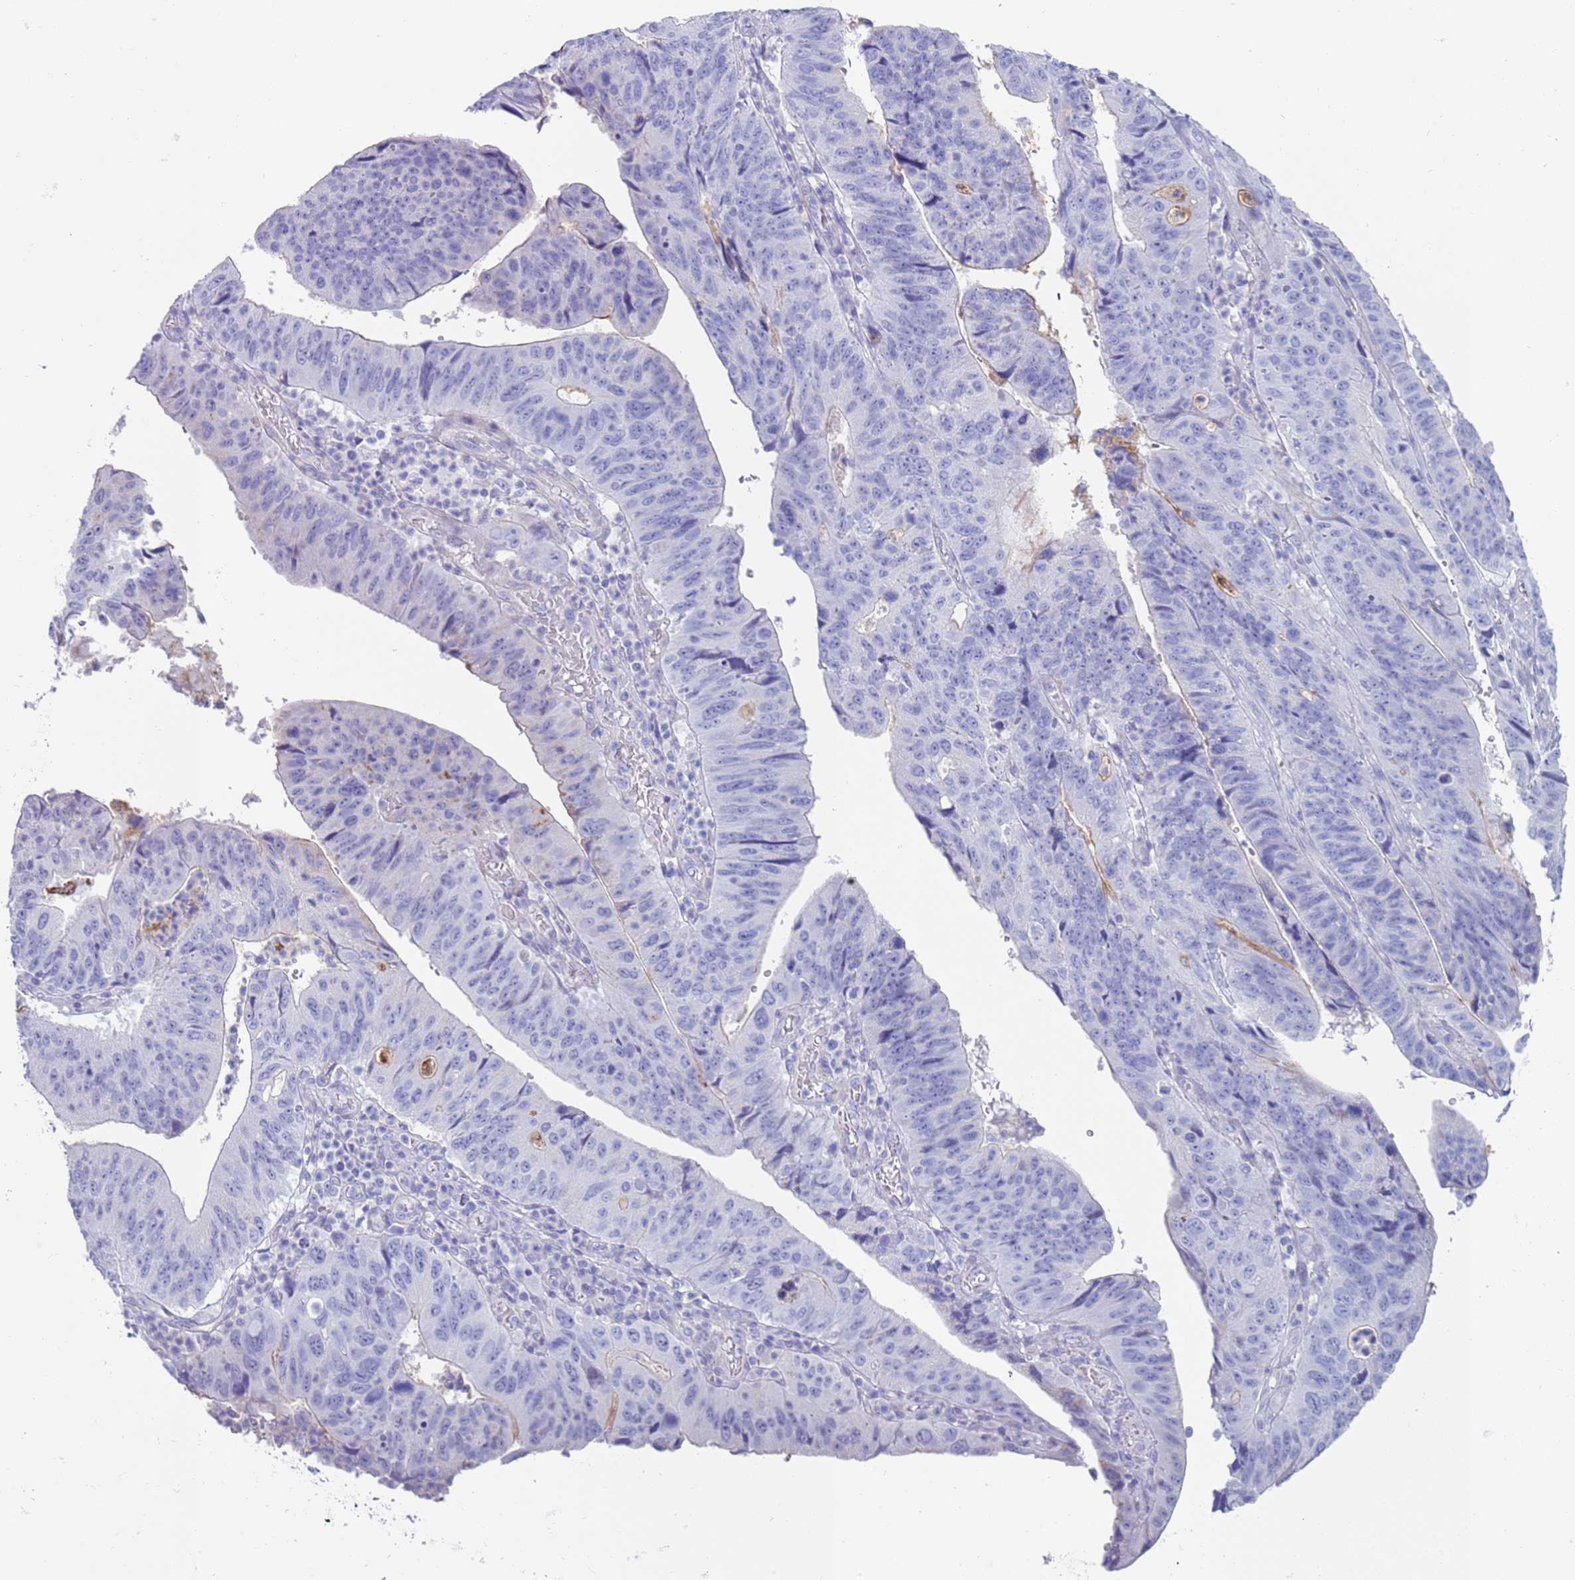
{"staining": {"intensity": "negative", "quantity": "none", "location": "none"}, "tissue": "stomach cancer", "cell_type": "Tumor cells", "image_type": "cancer", "snomed": [{"axis": "morphology", "description": "Adenocarcinoma, NOS"}, {"axis": "topography", "description": "Stomach"}], "caption": "DAB (3,3'-diaminobenzidine) immunohistochemical staining of stomach cancer reveals no significant staining in tumor cells. (DAB immunohistochemistry visualized using brightfield microscopy, high magnification).", "gene": "CPXM2", "patient": {"sex": "male", "age": 59}}